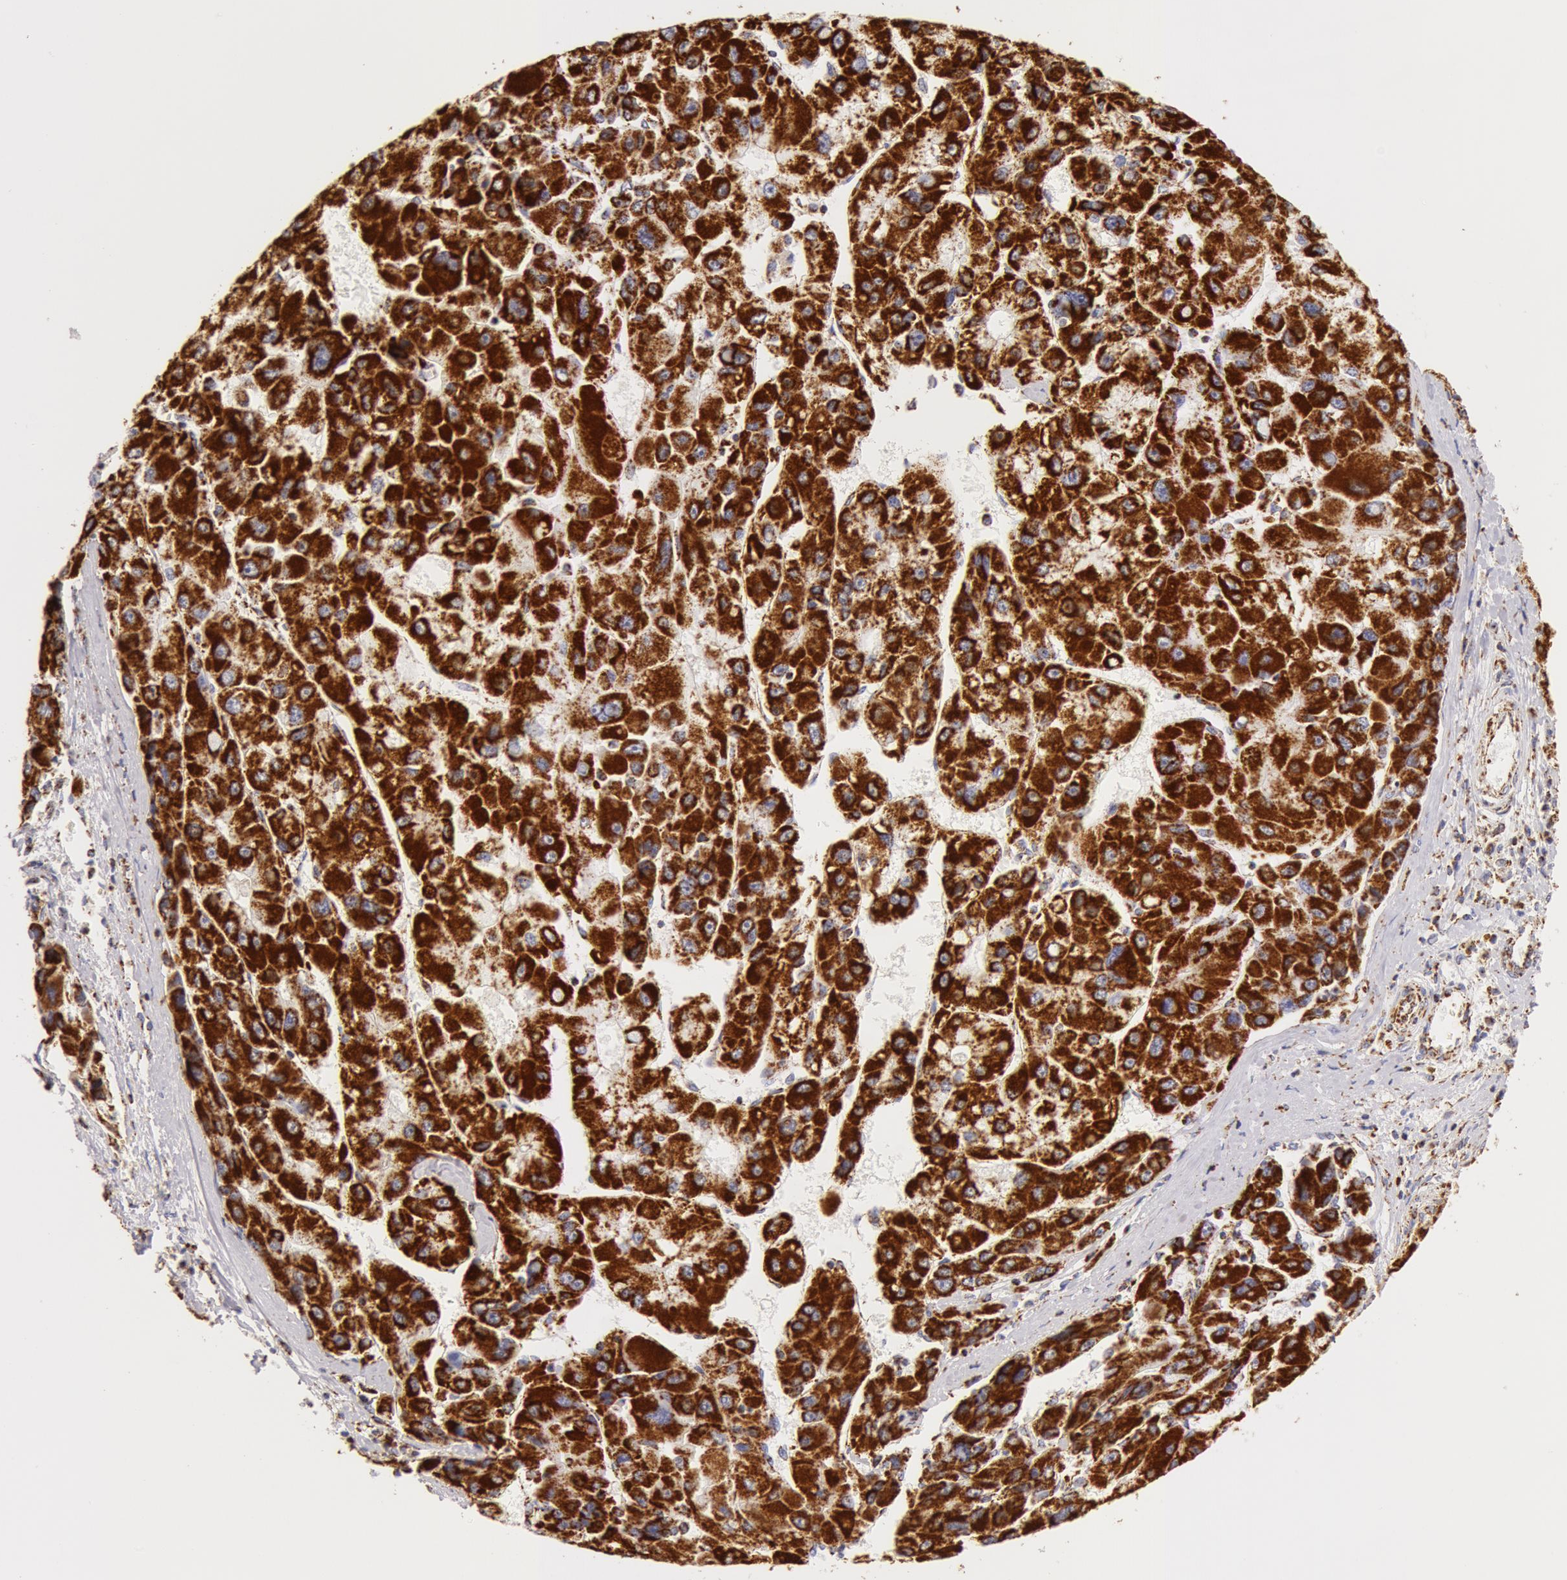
{"staining": {"intensity": "strong", "quantity": ">75%", "location": "cytoplasmic/membranous"}, "tissue": "liver cancer", "cell_type": "Tumor cells", "image_type": "cancer", "snomed": [{"axis": "morphology", "description": "Carcinoma, Hepatocellular, NOS"}, {"axis": "topography", "description": "Liver"}], "caption": "Liver cancer (hepatocellular carcinoma) stained with a brown dye reveals strong cytoplasmic/membranous positive expression in approximately >75% of tumor cells.", "gene": "ATP5F1B", "patient": {"sex": "male", "age": 64}}